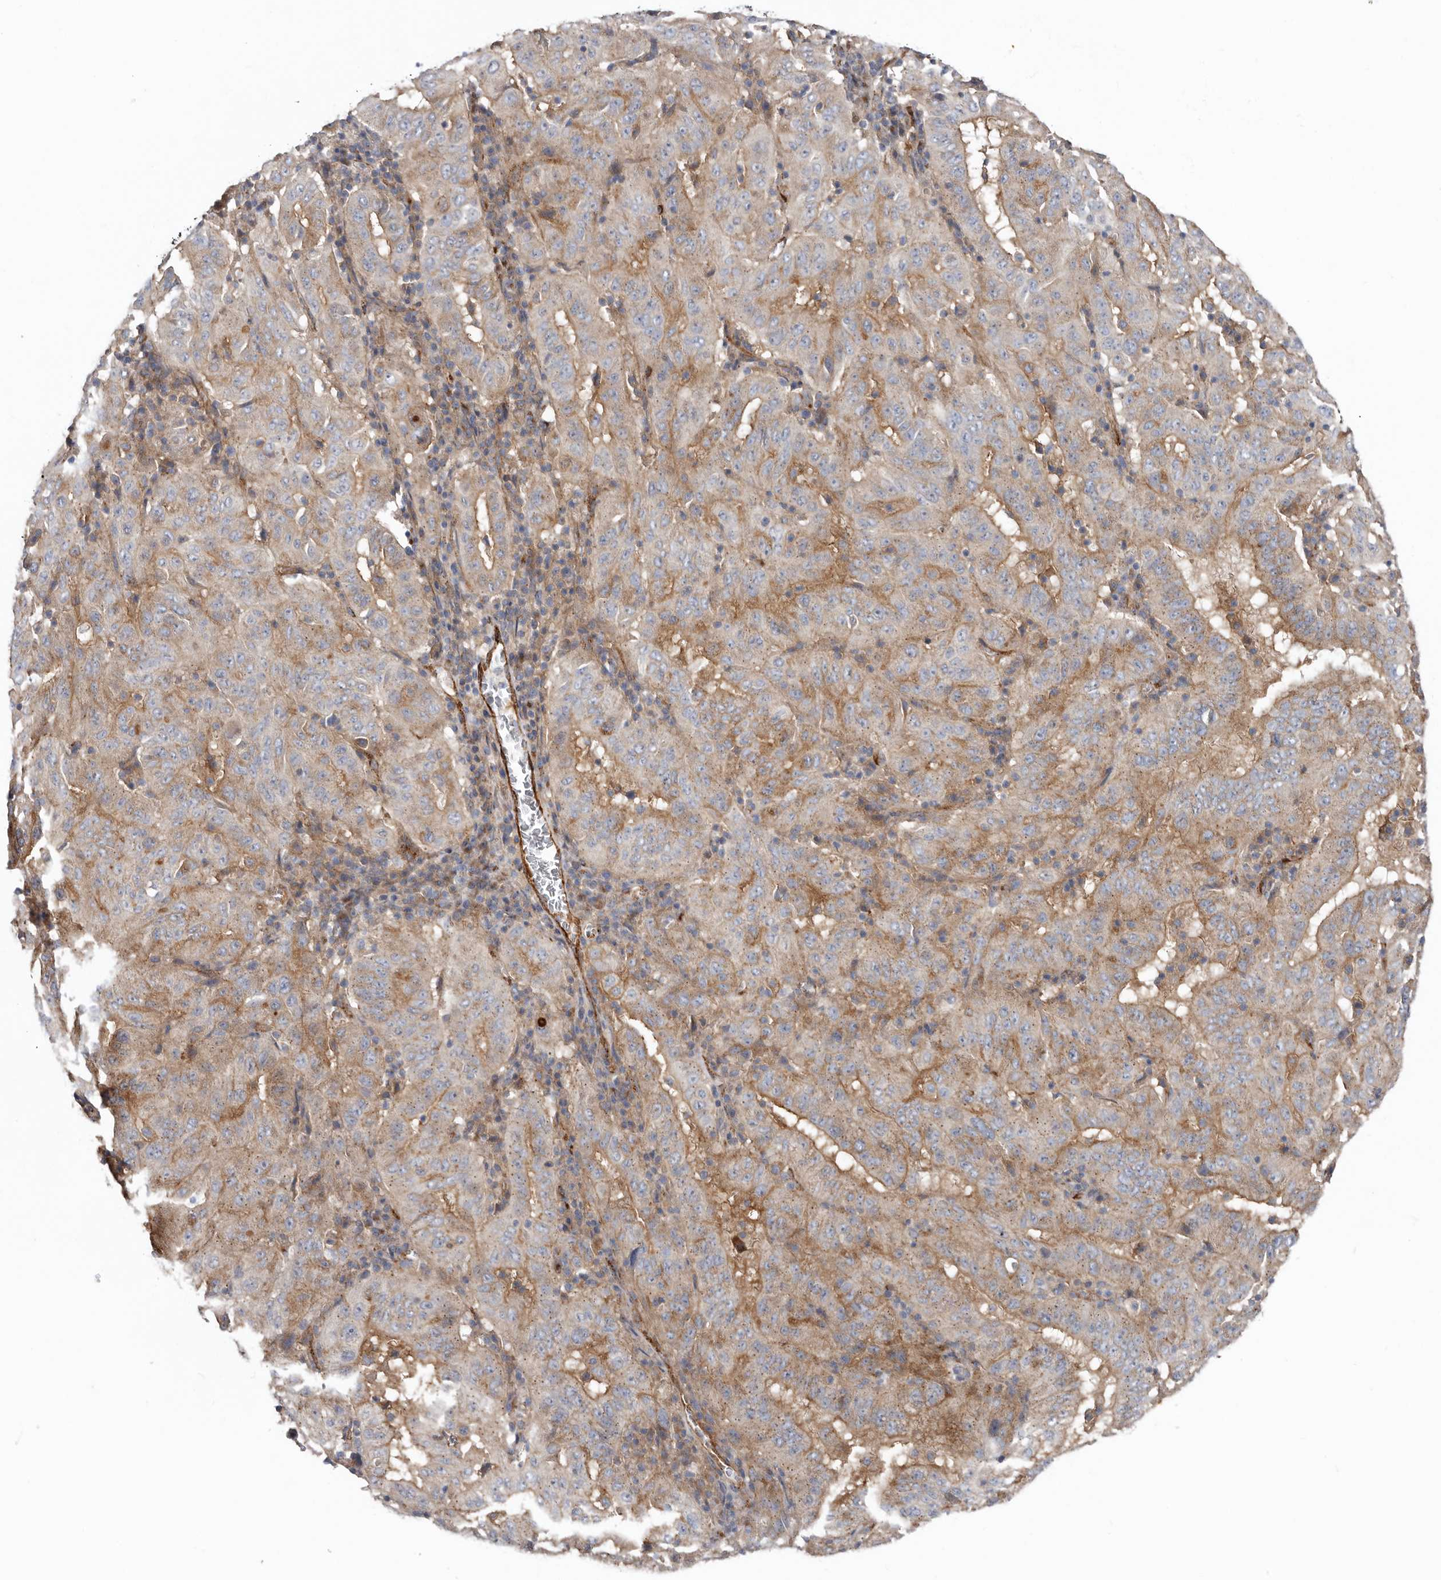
{"staining": {"intensity": "weak", "quantity": "25%-75%", "location": "cytoplasmic/membranous"}, "tissue": "pancreatic cancer", "cell_type": "Tumor cells", "image_type": "cancer", "snomed": [{"axis": "morphology", "description": "Adenocarcinoma, NOS"}, {"axis": "topography", "description": "Pancreas"}], "caption": "Pancreatic cancer (adenocarcinoma) stained for a protein (brown) shows weak cytoplasmic/membranous positive staining in approximately 25%-75% of tumor cells.", "gene": "LUZP1", "patient": {"sex": "male", "age": 63}}